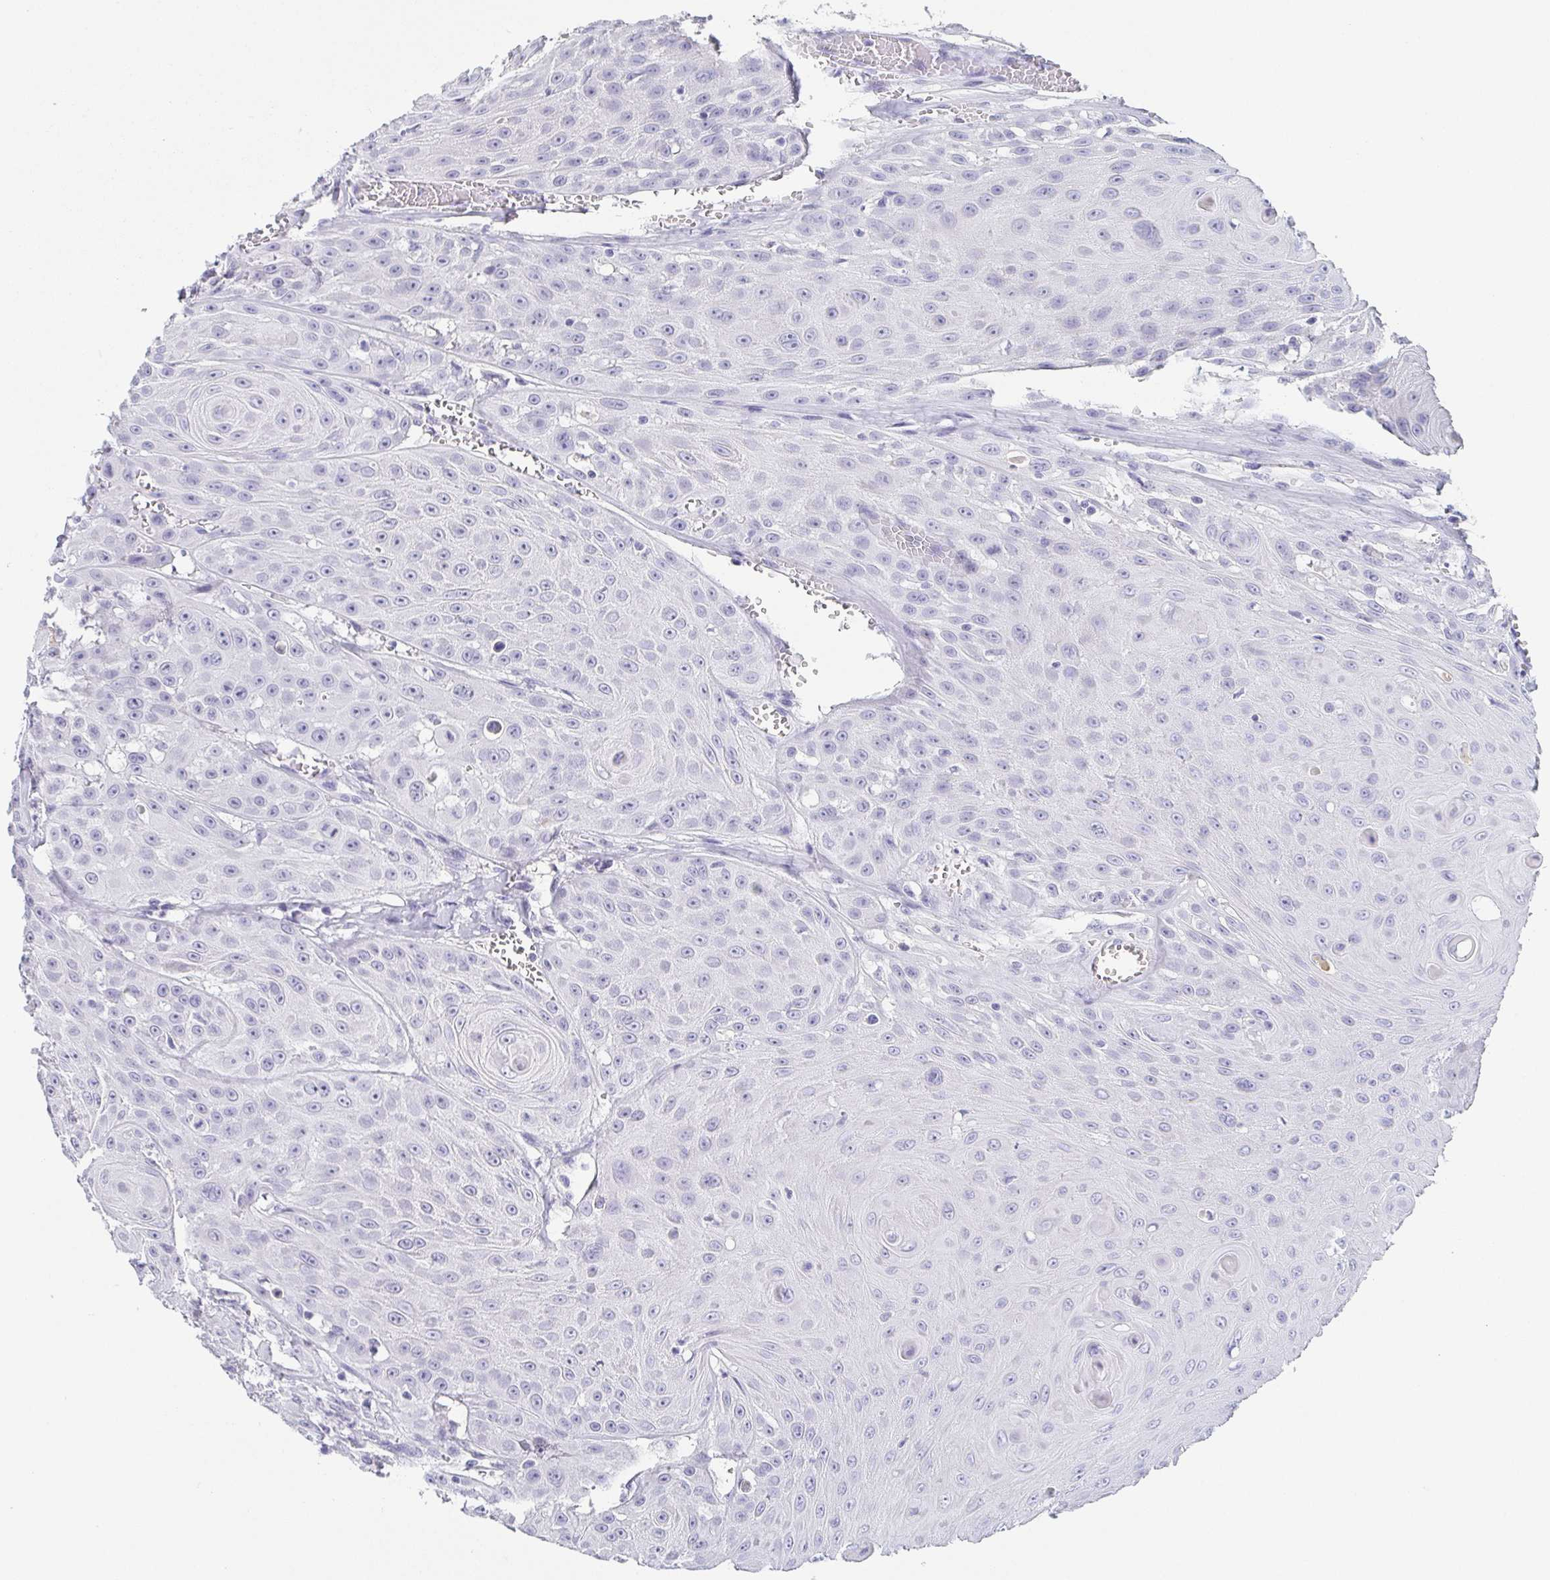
{"staining": {"intensity": "negative", "quantity": "none", "location": "none"}, "tissue": "head and neck cancer", "cell_type": "Tumor cells", "image_type": "cancer", "snomed": [{"axis": "morphology", "description": "Squamous cell carcinoma, NOS"}, {"axis": "topography", "description": "Oral tissue"}, {"axis": "topography", "description": "Head-Neck"}], "caption": "Immunohistochemistry image of head and neck squamous cell carcinoma stained for a protein (brown), which demonstrates no expression in tumor cells. (DAB (3,3'-diaminobenzidine) immunohistochemistry with hematoxylin counter stain).", "gene": "ITLN1", "patient": {"sex": "male", "age": 81}}